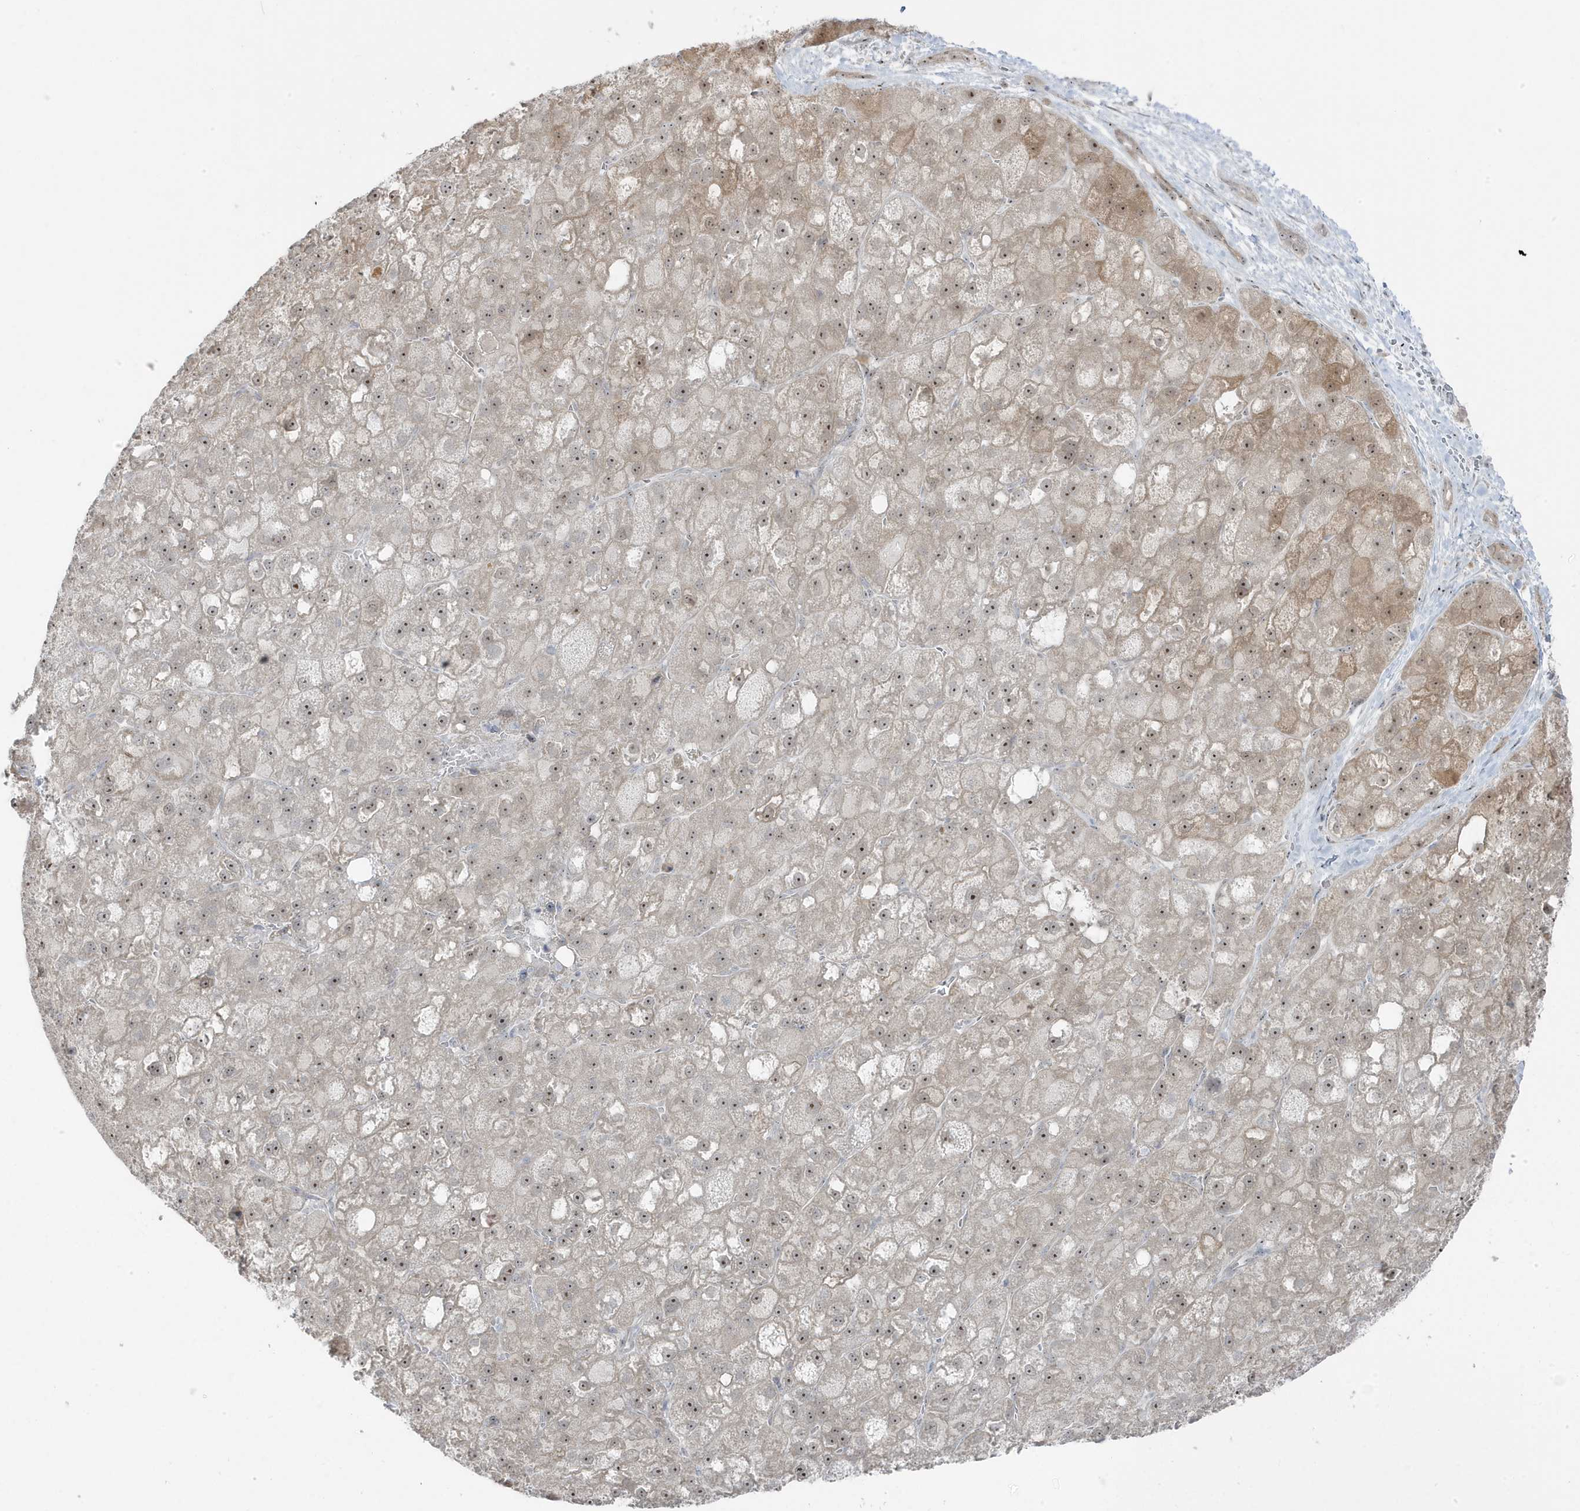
{"staining": {"intensity": "moderate", "quantity": ">75%", "location": "nuclear"}, "tissue": "liver cancer", "cell_type": "Tumor cells", "image_type": "cancer", "snomed": [{"axis": "morphology", "description": "Carcinoma, Hepatocellular, NOS"}, {"axis": "topography", "description": "Liver"}], "caption": "Immunohistochemistry (IHC) staining of liver cancer (hepatocellular carcinoma), which exhibits medium levels of moderate nuclear positivity in about >75% of tumor cells indicating moderate nuclear protein expression. The staining was performed using DAB (brown) for protein detection and nuclei were counterstained in hematoxylin (blue).", "gene": "TSEN15", "patient": {"sex": "male", "age": 57}}